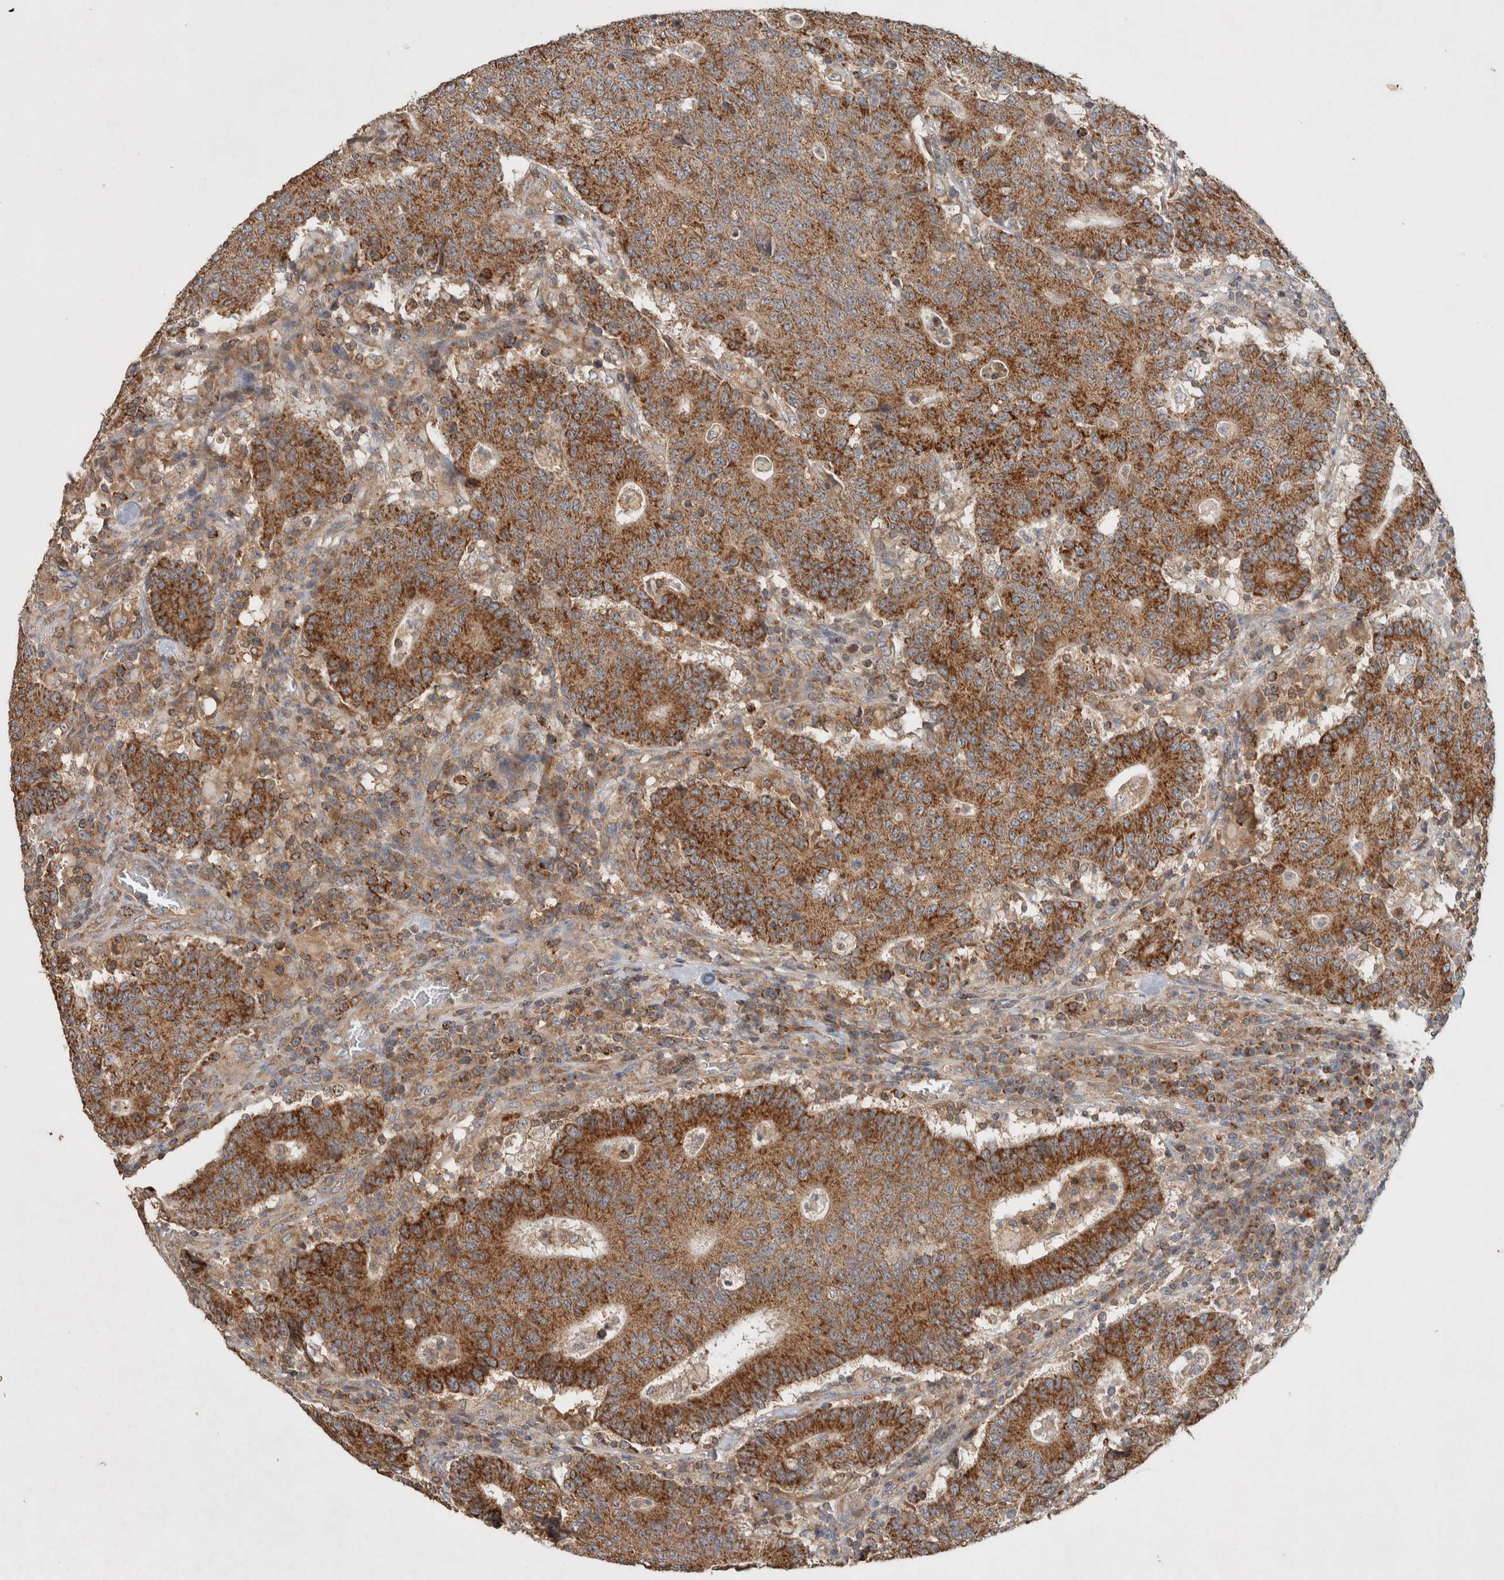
{"staining": {"intensity": "strong", "quantity": ">75%", "location": "cytoplasmic/membranous"}, "tissue": "colorectal cancer", "cell_type": "Tumor cells", "image_type": "cancer", "snomed": [{"axis": "morphology", "description": "Normal tissue, NOS"}, {"axis": "morphology", "description": "Adenocarcinoma, NOS"}, {"axis": "topography", "description": "Colon"}], "caption": "Strong cytoplasmic/membranous protein positivity is appreciated in about >75% of tumor cells in colorectal cancer.", "gene": "DEPTOR", "patient": {"sex": "female", "age": 75}}